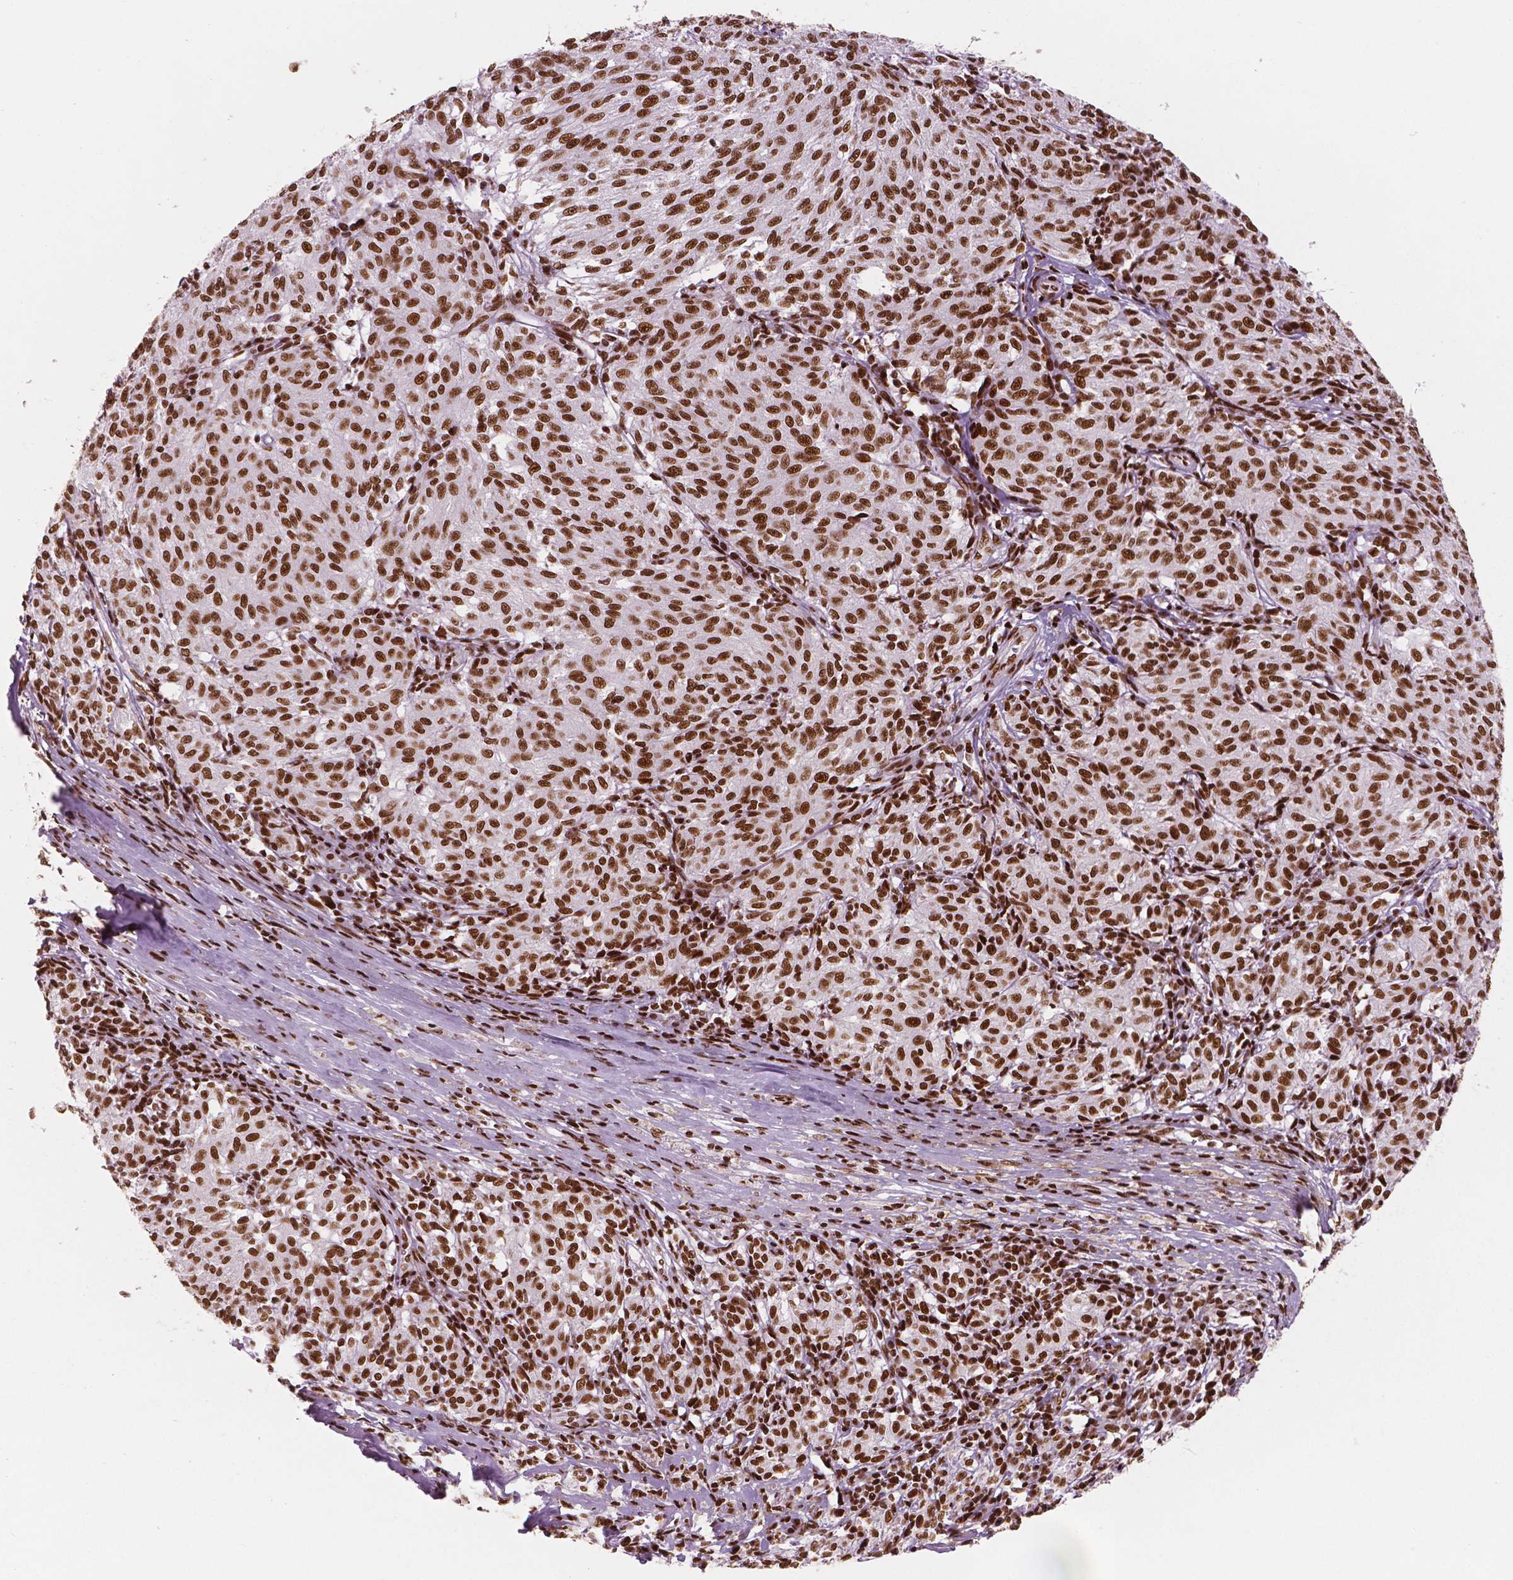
{"staining": {"intensity": "strong", "quantity": ">75%", "location": "nuclear"}, "tissue": "melanoma", "cell_type": "Tumor cells", "image_type": "cancer", "snomed": [{"axis": "morphology", "description": "Malignant melanoma, NOS"}, {"axis": "topography", "description": "Skin"}], "caption": "There is high levels of strong nuclear staining in tumor cells of malignant melanoma, as demonstrated by immunohistochemical staining (brown color).", "gene": "BRD4", "patient": {"sex": "female", "age": 72}}